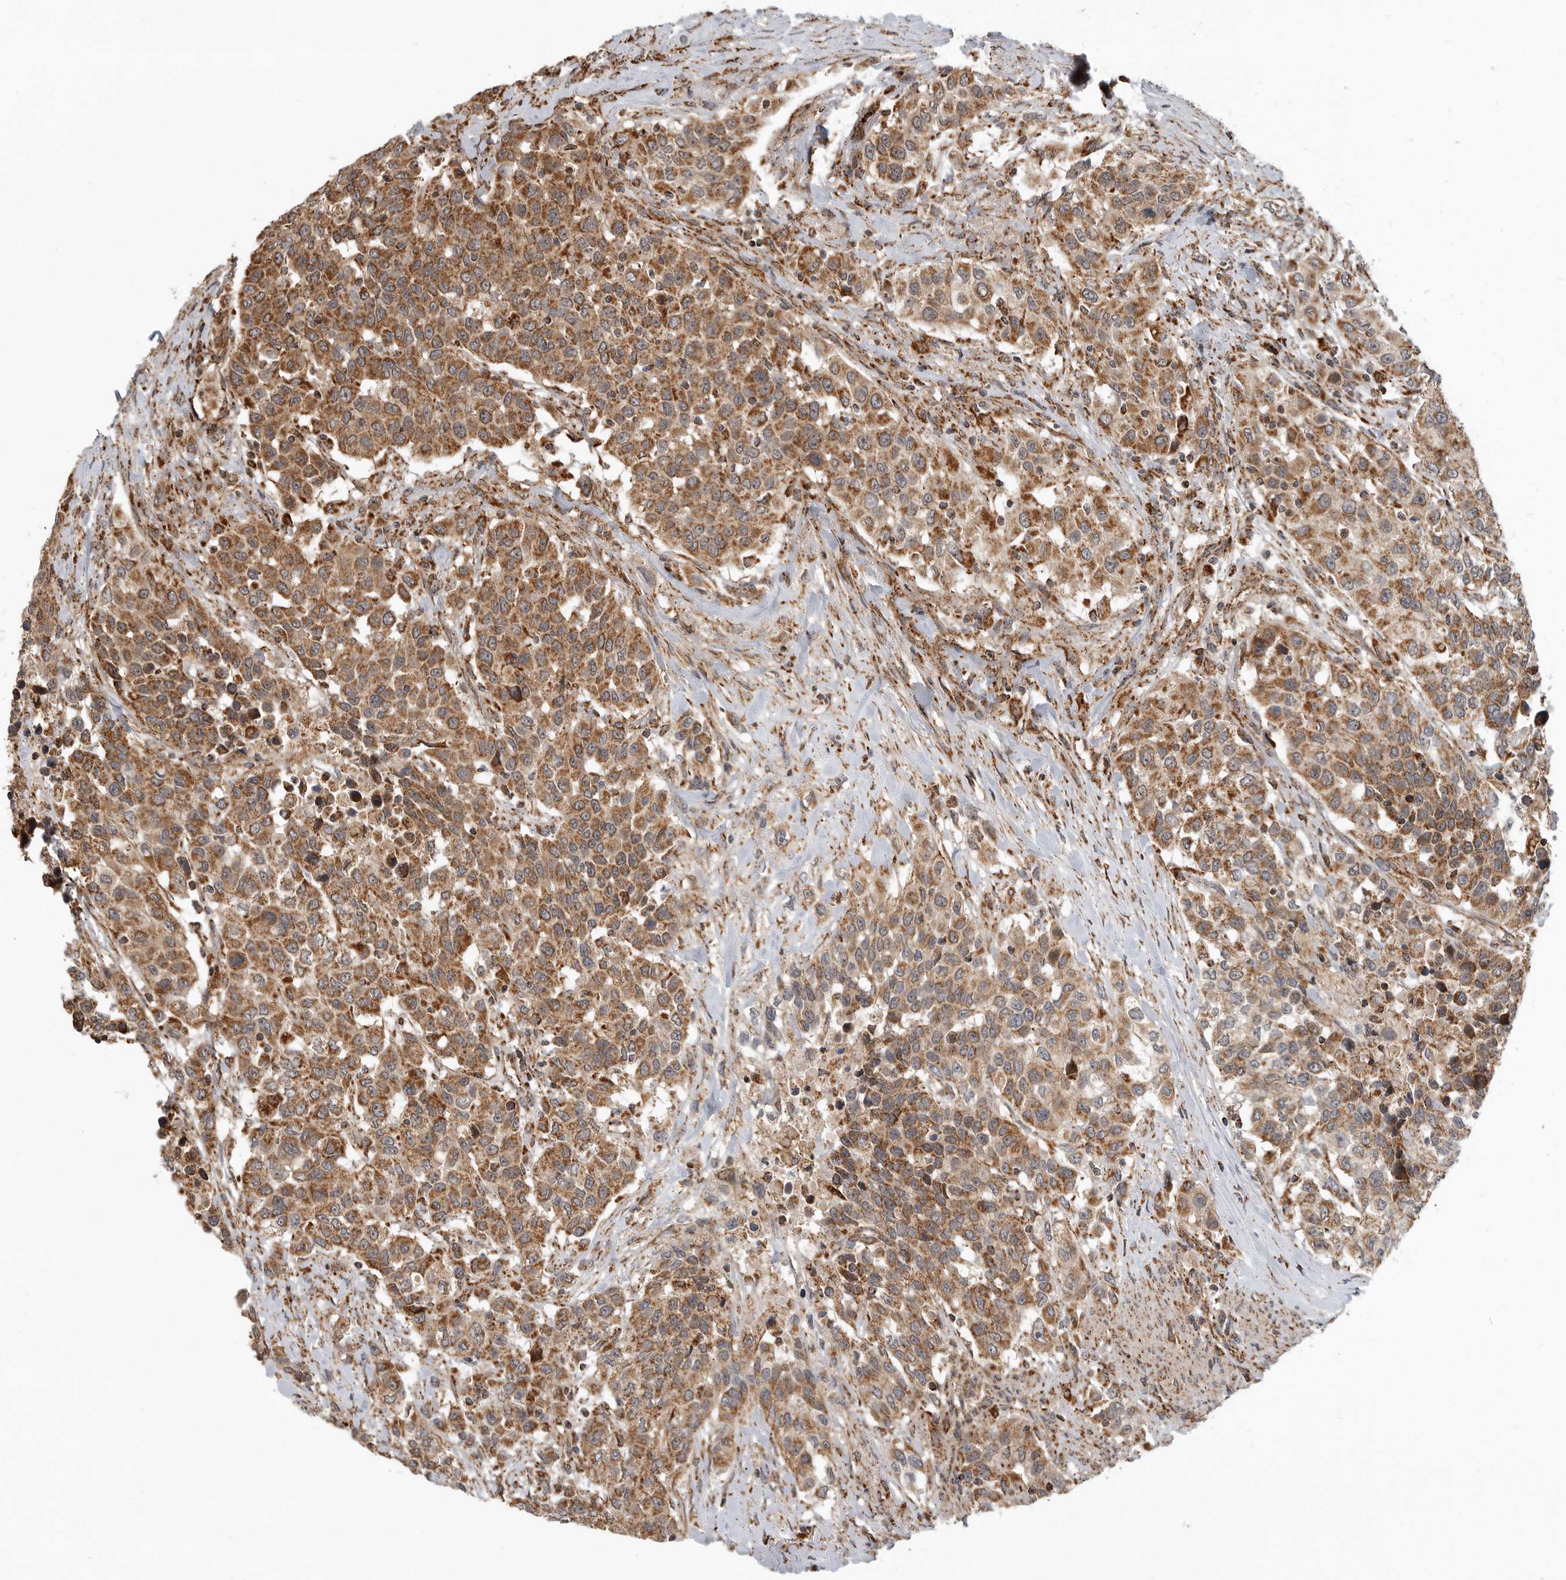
{"staining": {"intensity": "moderate", "quantity": ">75%", "location": "cytoplasmic/membranous"}, "tissue": "urothelial cancer", "cell_type": "Tumor cells", "image_type": "cancer", "snomed": [{"axis": "morphology", "description": "Urothelial carcinoma, High grade"}, {"axis": "topography", "description": "Urinary bladder"}], "caption": "Protein staining displays moderate cytoplasmic/membranous expression in about >75% of tumor cells in urothelial carcinoma (high-grade). The staining was performed using DAB (3,3'-diaminobenzidine) to visualize the protein expression in brown, while the nuclei were stained in blue with hematoxylin (Magnification: 20x).", "gene": "GCNT2", "patient": {"sex": "female", "age": 80}}